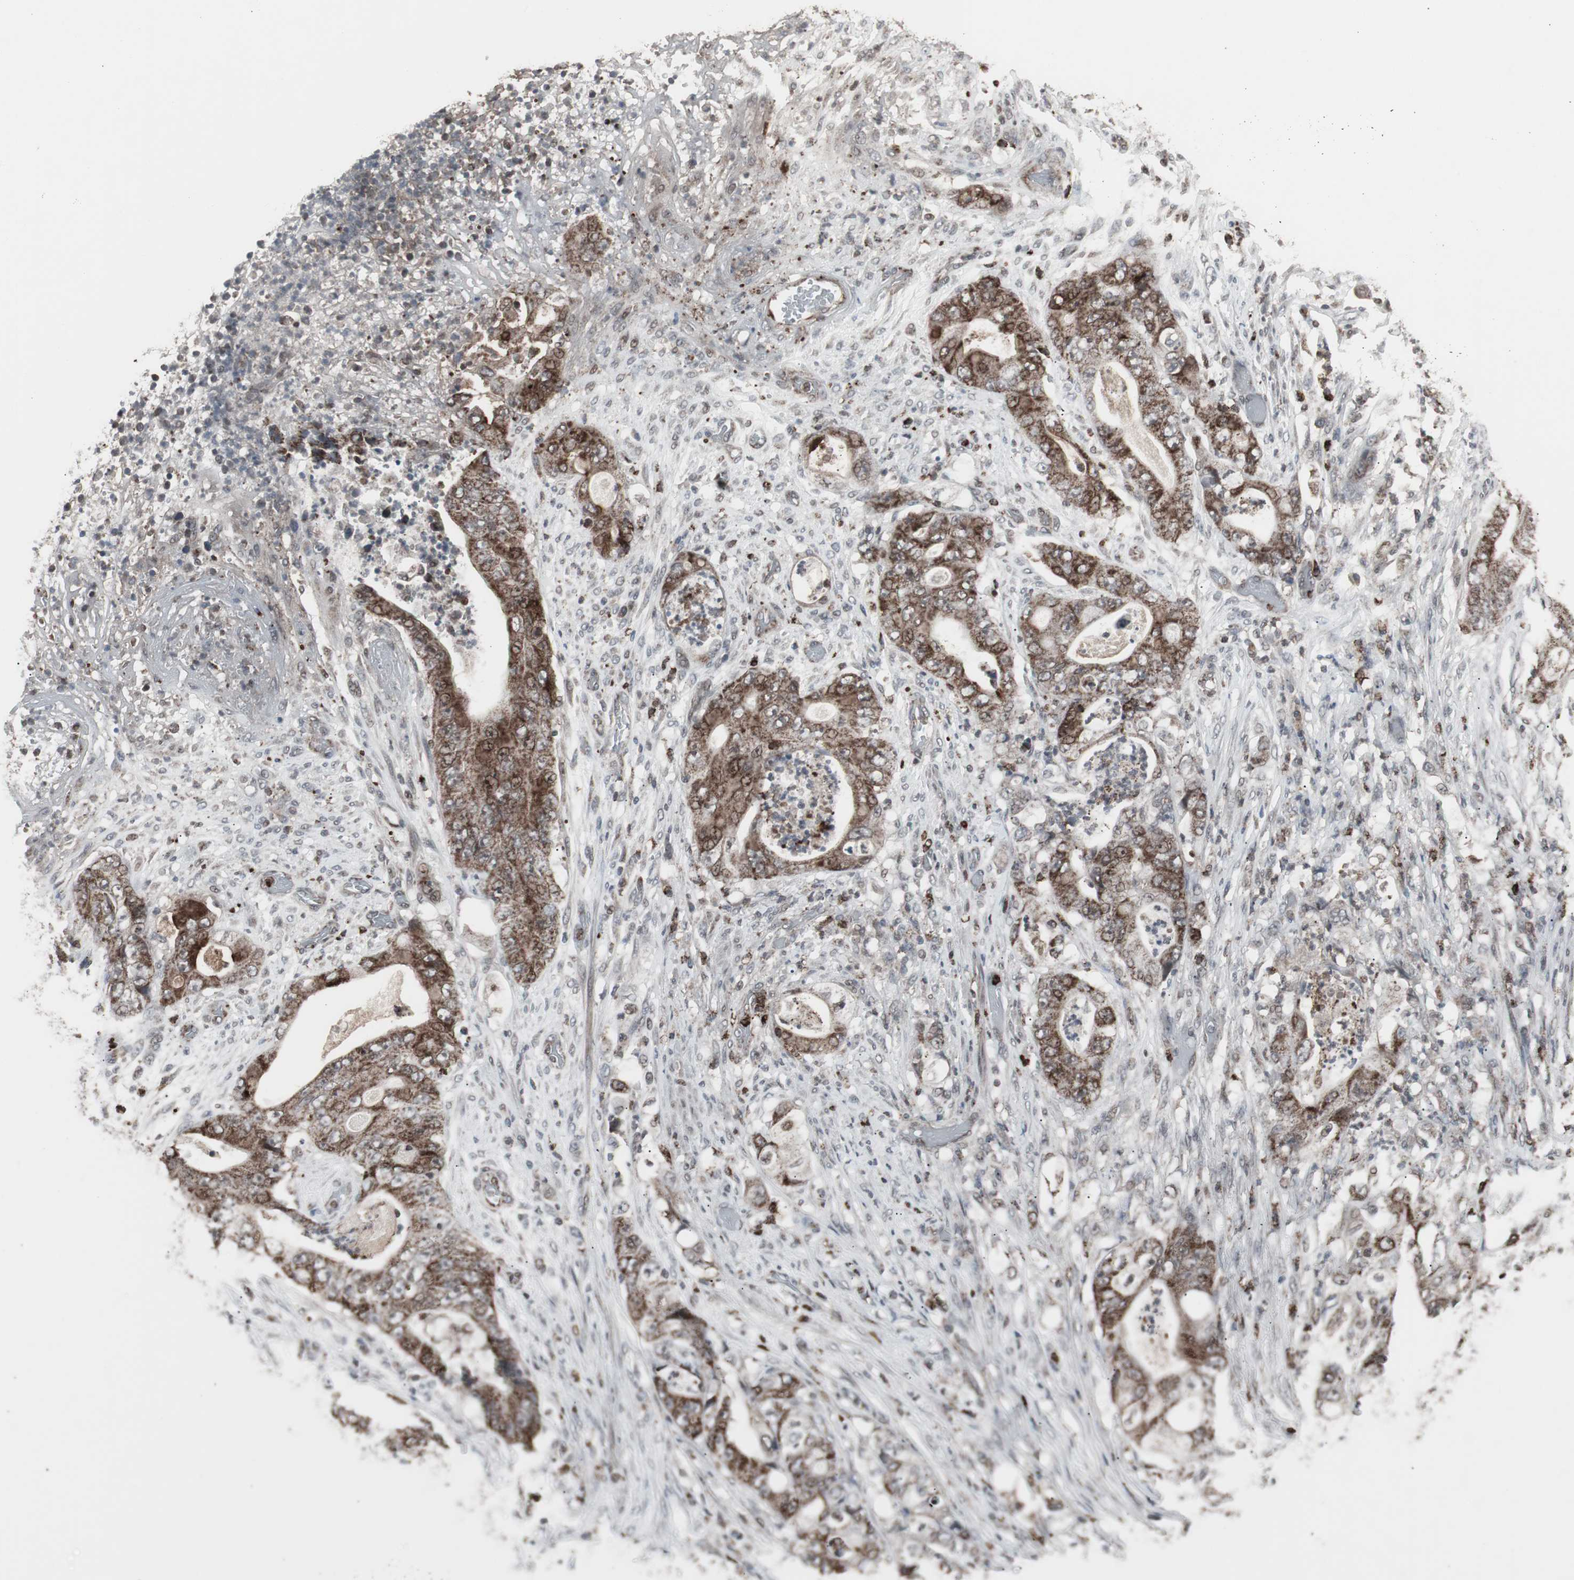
{"staining": {"intensity": "moderate", "quantity": ">75%", "location": "cytoplasmic/membranous,nuclear"}, "tissue": "stomach cancer", "cell_type": "Tumor cells", "image_type": "cancer", "snomed": [{"axis": "morphology", "description": "Adenocarcinoma, NOS"}, {"axis": "topography", "description": "Stomach"}], "caption": "Immunohistochemical staining of stomach cancer (adenocarcinoma) shows medium levels of moderate cytoplasmic/membranous and nuclear expression in about >75% of tumor cells.", "gene": "RXRA", "patient": {"sex": "female", "age": 73}}